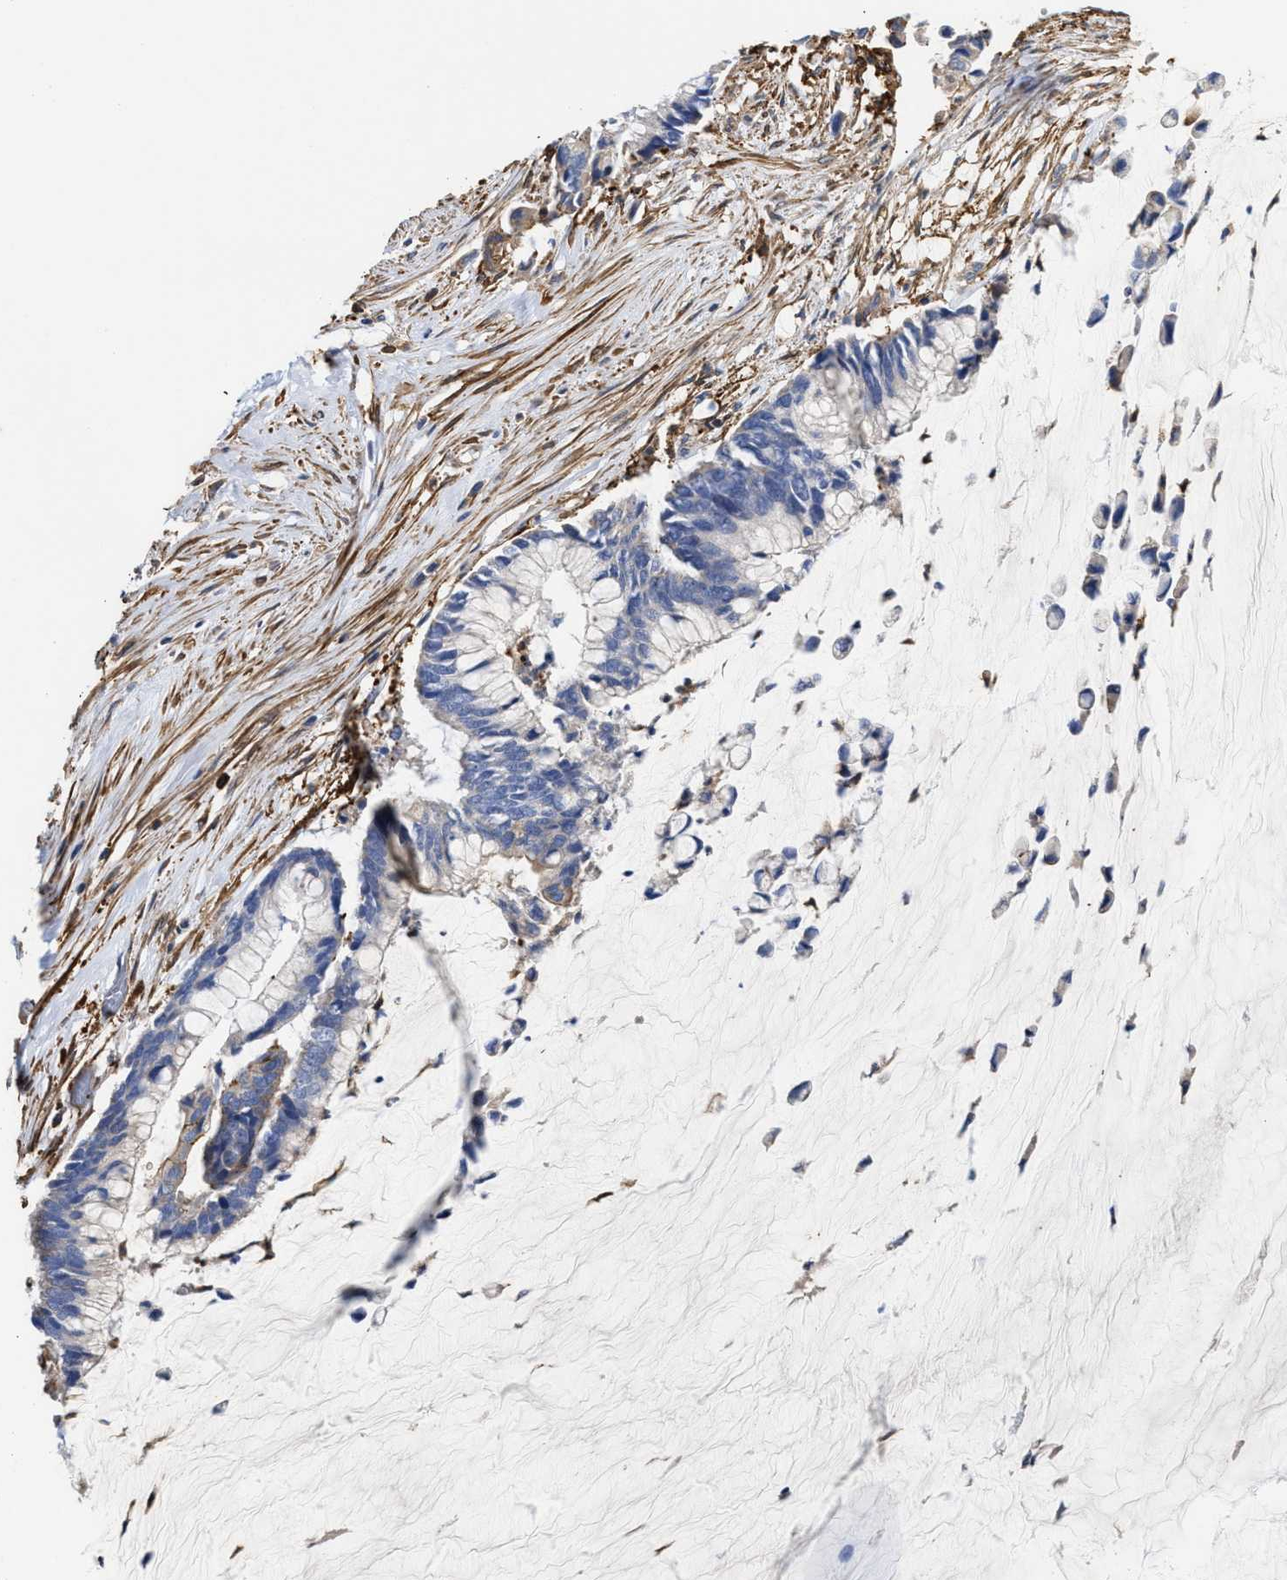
{"staining": {"intensity": "negative", "quantity": "none", "location": "none"}, "tissue": "pancreatic cancer", "cell_type": "Tumor cells", "image_type": "cancer", "snomed": [{"axis": "morphology", "description": "Adenocarcinoma, NOS"}, {"axis": "topography", "description": "Pancreas"}], "caption": "DAB immunohistochemical staining of pancreatic cancer reveals no significant expression in tumor cells.", "gene": "HS3ST5", "patient": {"sex": "male", "age": 41}}